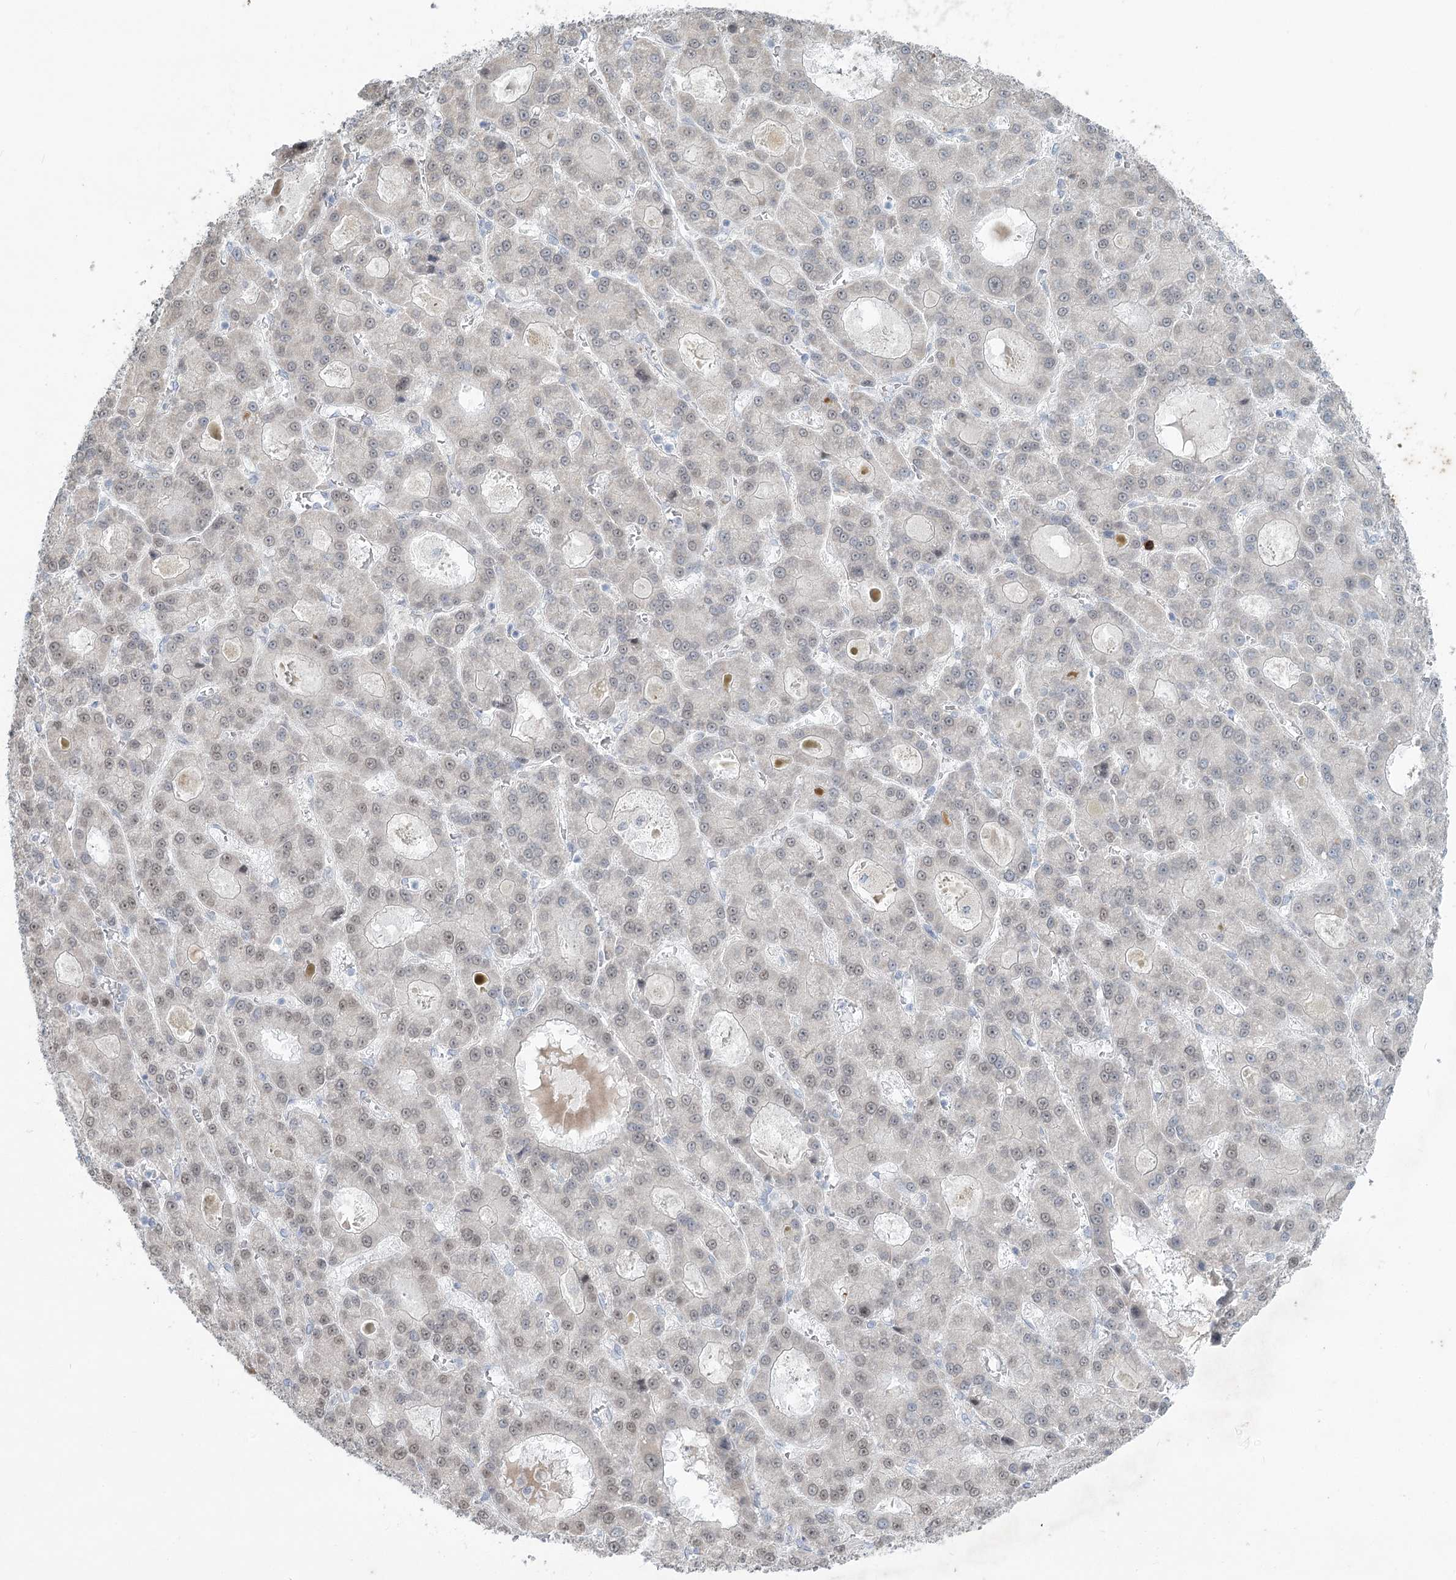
{"staining": {"intensity": "weak", "quantity": "<25%", "location": "nuclear"}, "tissue": "liver cancer", "cell_type": "Tumor cells", "image_type": "cancer", "snomed": [{"axis": "morphology", "description": "Carcinoma, Hepatocellular, NOS"}, {"axis": "topography", "description": "Liver"}], "caption": "This photomicrograph is of hepatocellular carcinoma (liver) stained with immunohistochemistry to label a protein in brown with the nuclei are counter-stained blue. There is no expression in tumor cells. Brightfield microscopy of IHC stained with DAB (brown) and hematoxylin (blue), captured at high magnification.", "gene": "ABITRAM", "patient": {"sex": "male", "age": 70}}